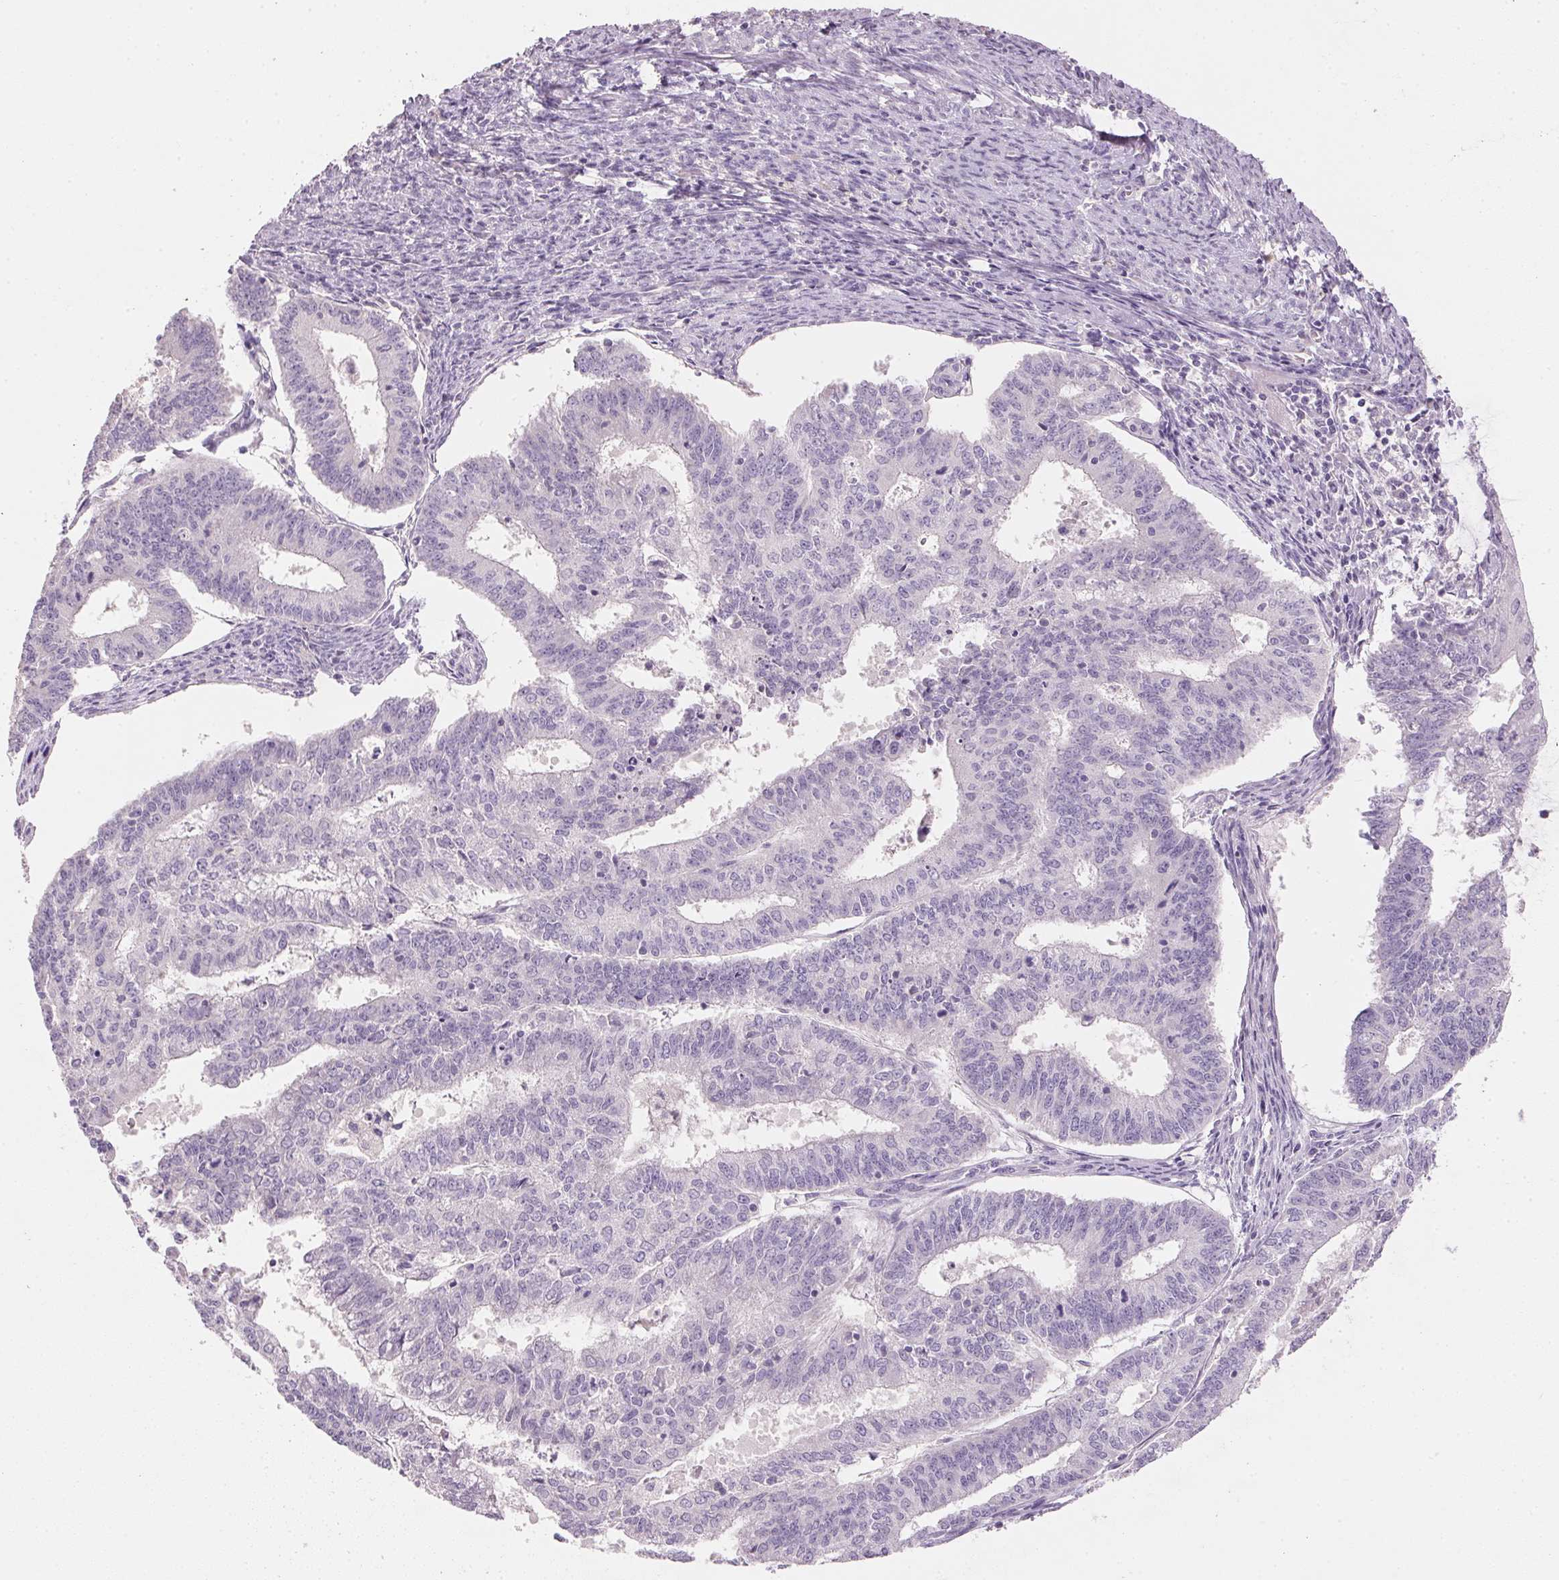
{"staining": {"intensity": "negative", "quantity": "none", "location": "none"}, "tissue": "endometrial cancer", "cell_type": "Tumor cells", "image_type": "cancer", "snomed": [{"axis": "morphology", "description": "Adenocarcinoma, NOS"}, {"axis": "topography", "description": "Endometrium"}], "caption": "This is an IHC image of endometrial cancer (adenocarcinoma). There is no staining in tumor cells.", "gene": "HSD17B1", "patient": {"sex": "female", "age": 61}}